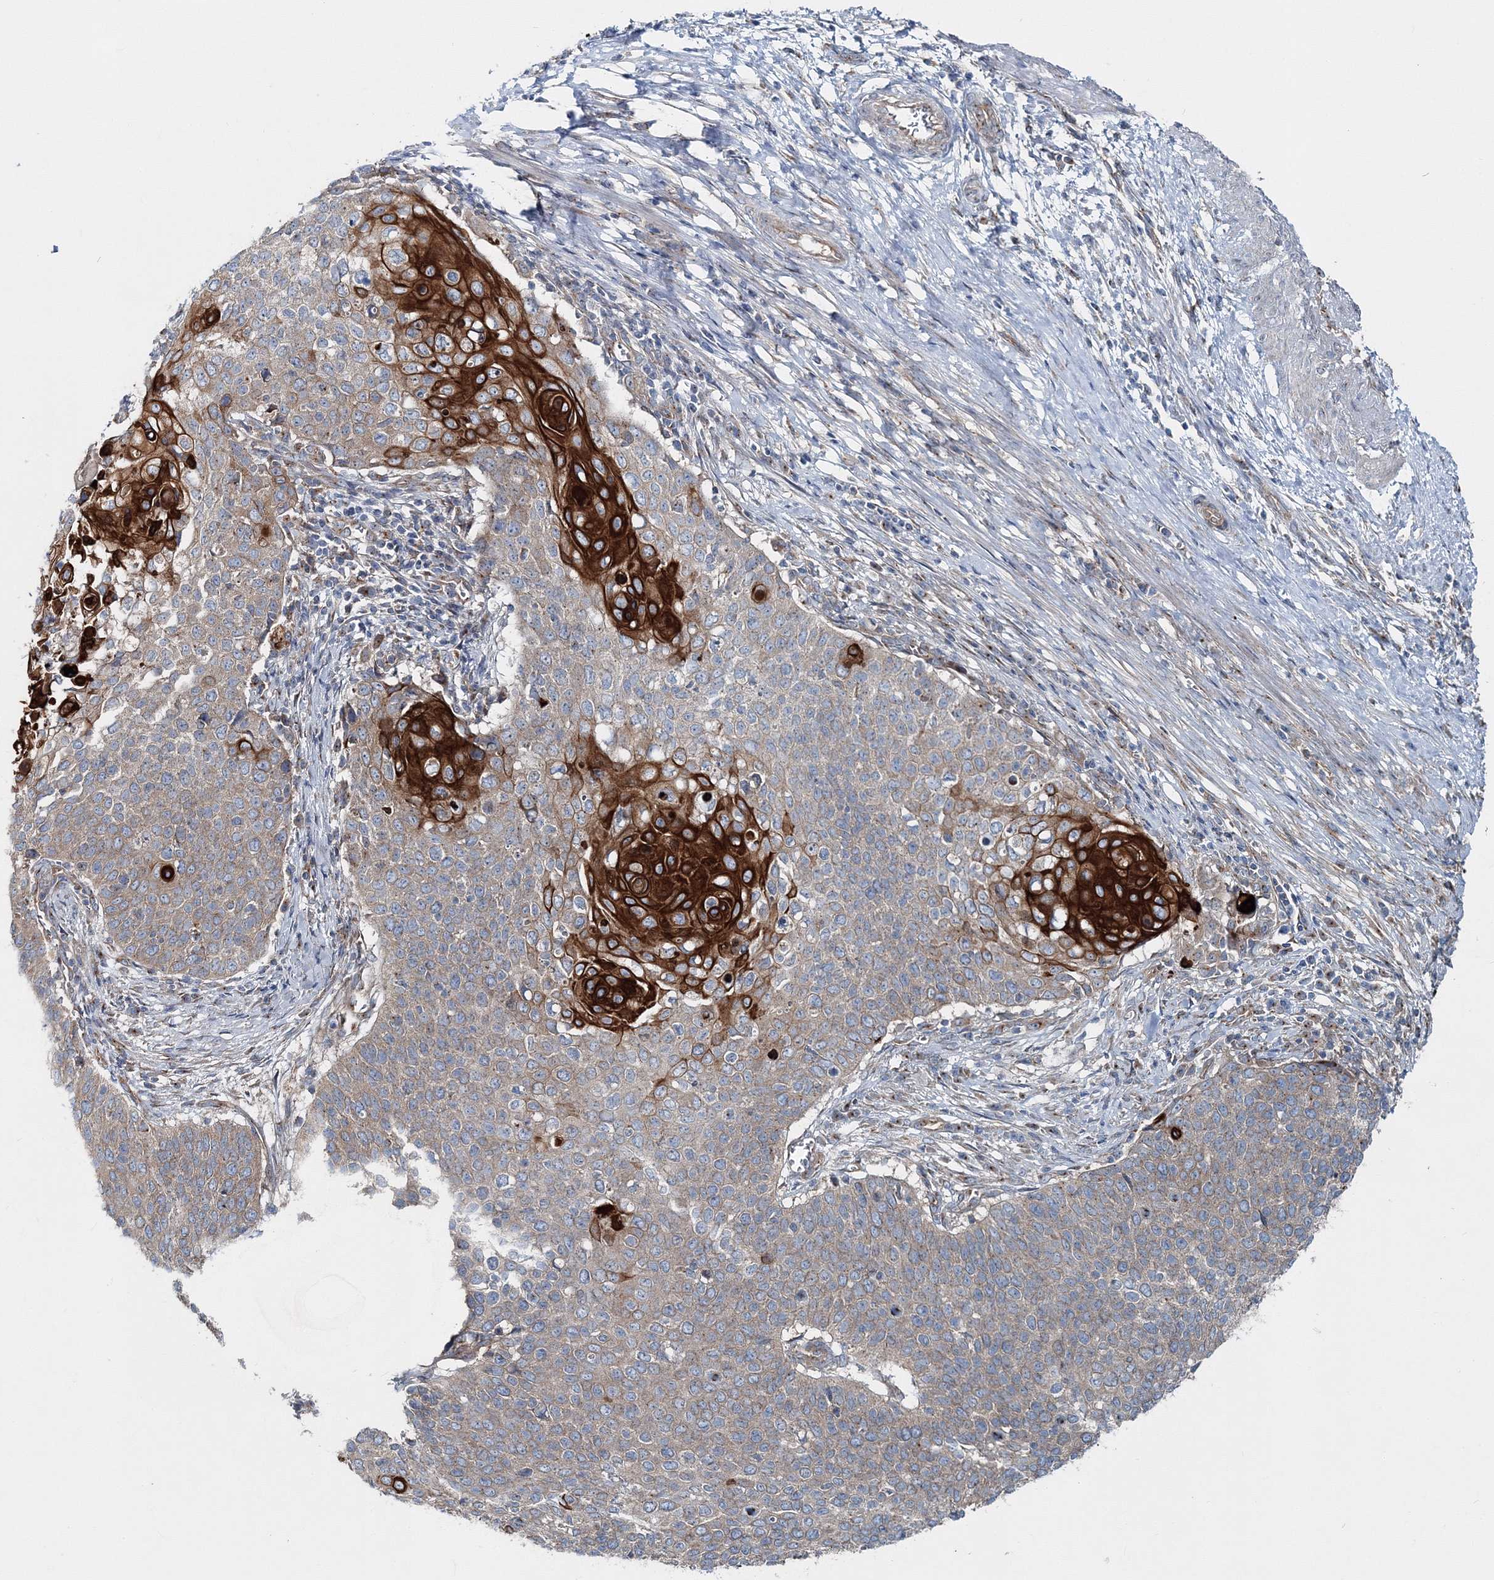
{"staining": {"intensity": "strong", "quantity": "<25%", "location": "cytoplasmic/membranous"}, "tissue": "cervical cancer", "cell_type": "Tumor cells", "image_type": "cancer", "snomed": [{"axis": "morphology", "description": "Squamous cell carcinoma, NOS"}, {"axis": "topography", "description": "Cervix"}], "caption": "High-power microscopy captured an immunohistochemistry photomicrograph of cervical cancer (squamous cell carcinoma), revealing strong cytoplasmic/membranous positivity in about <25% of tumor cells.", "gene": "MPHOSPH9", "patient": {"sex": "female", "age": 39}}